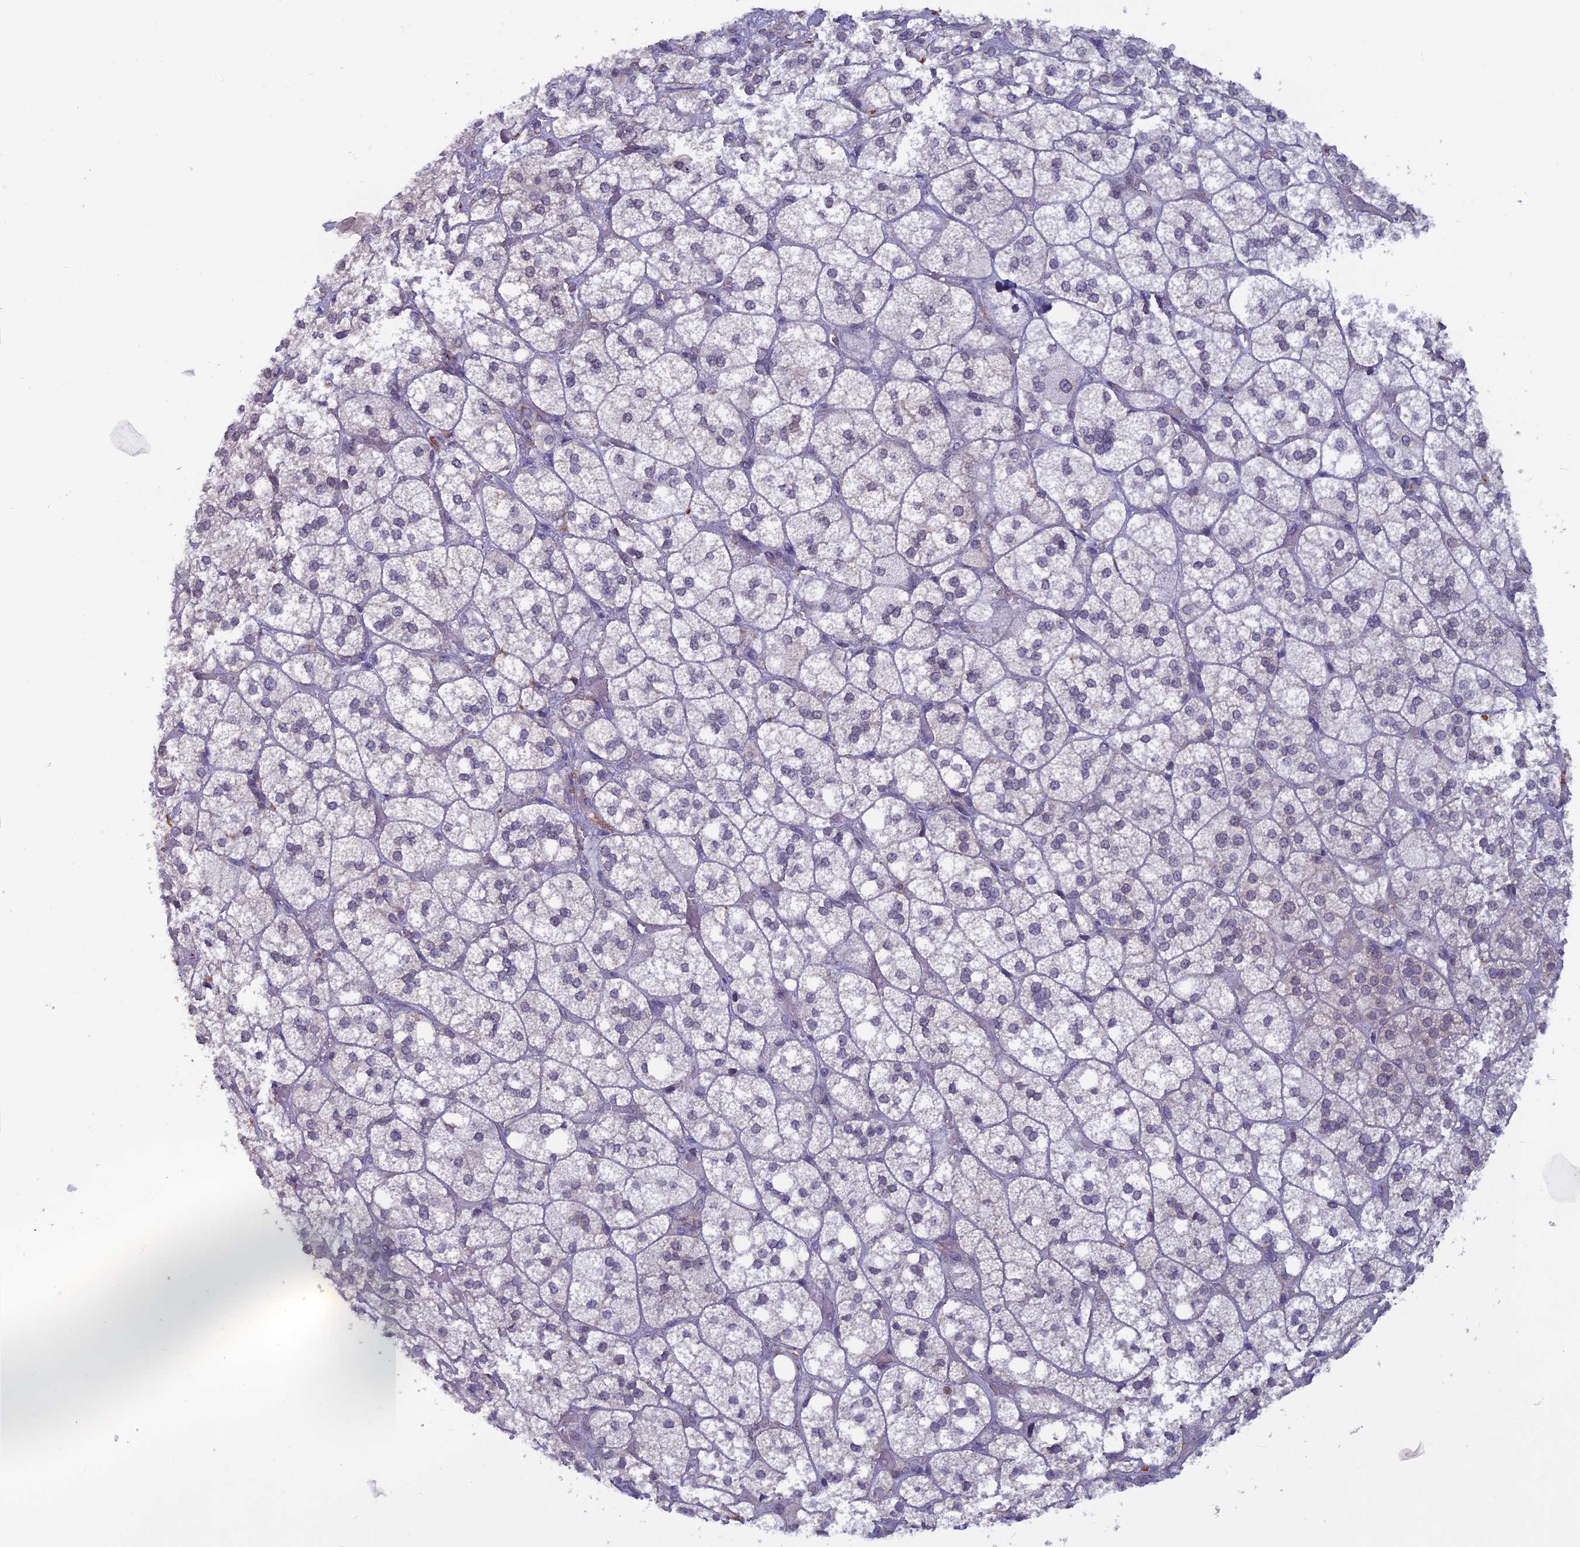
{"staining": {"intensity": "weak", "quantity": "<25%", "location": "nuclear"}, "tissue": "adrenal gland", "cell_type": "Glandular cells", "image_type": "normal", "snomed": [{"axis": "morphology", "description": "Normal tissue, NOS"}, {"axis": "topography", "description": "Adrenal gland"}], "caption": "This is an immunohistochemistry photomicrograph of normal human adrenal gland. There is no positivity in glandular cells.", "gene": "WDR46", "patient": {"sex": "male", "age": 61}}